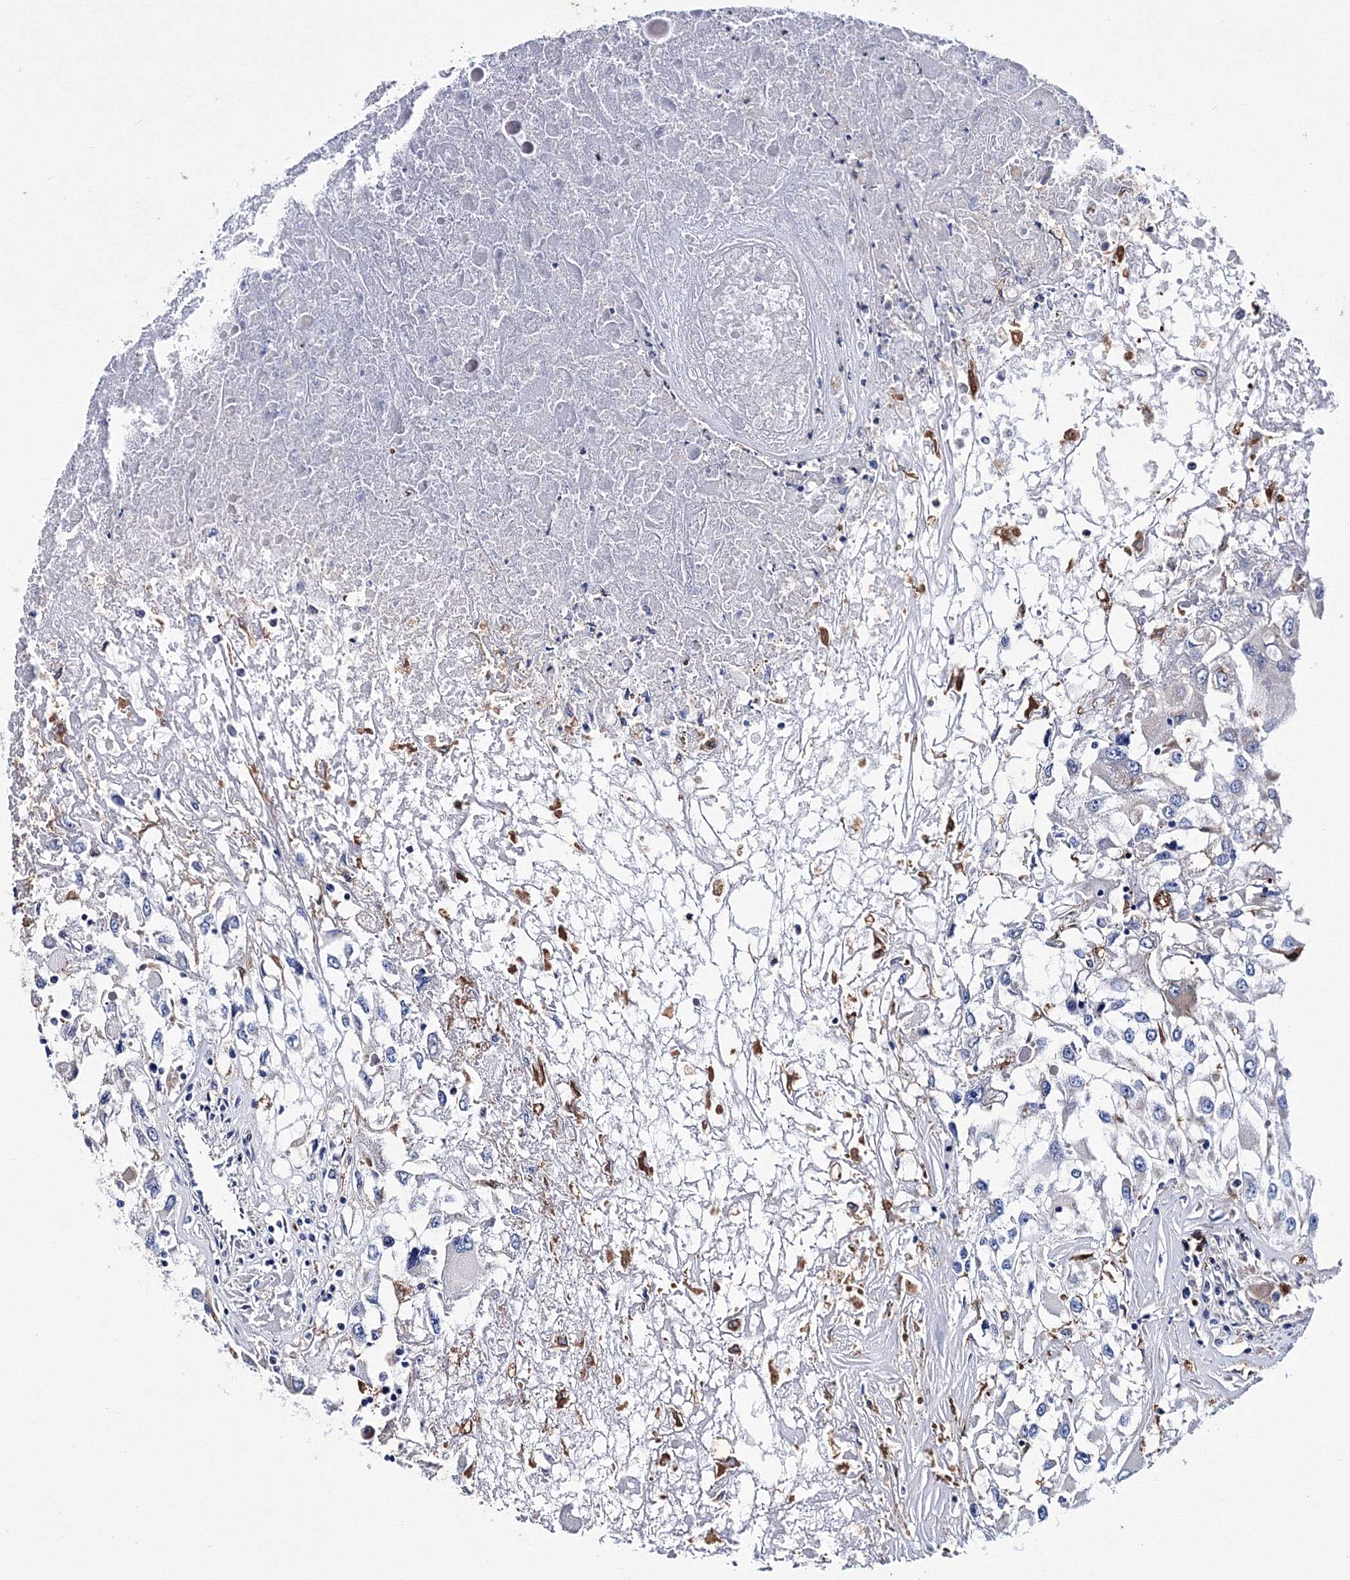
{"staining": {"intensity": "negative", "quantity": "none", "location": "none"}, "tissue": "renal cancer", "cell_type": "Tumor cells", "image_type": "cancer", "snomed": [{"axis": "morphology", "description": "Adenocarcinoma, NOS"}, {"axis": "topography", "description": "Kidney"}], "caption": "An image of human renal cancer is negative for staining in tumor cells.", "gene": "TRPM2", "patient": {"sex": "female", "age": 52}}